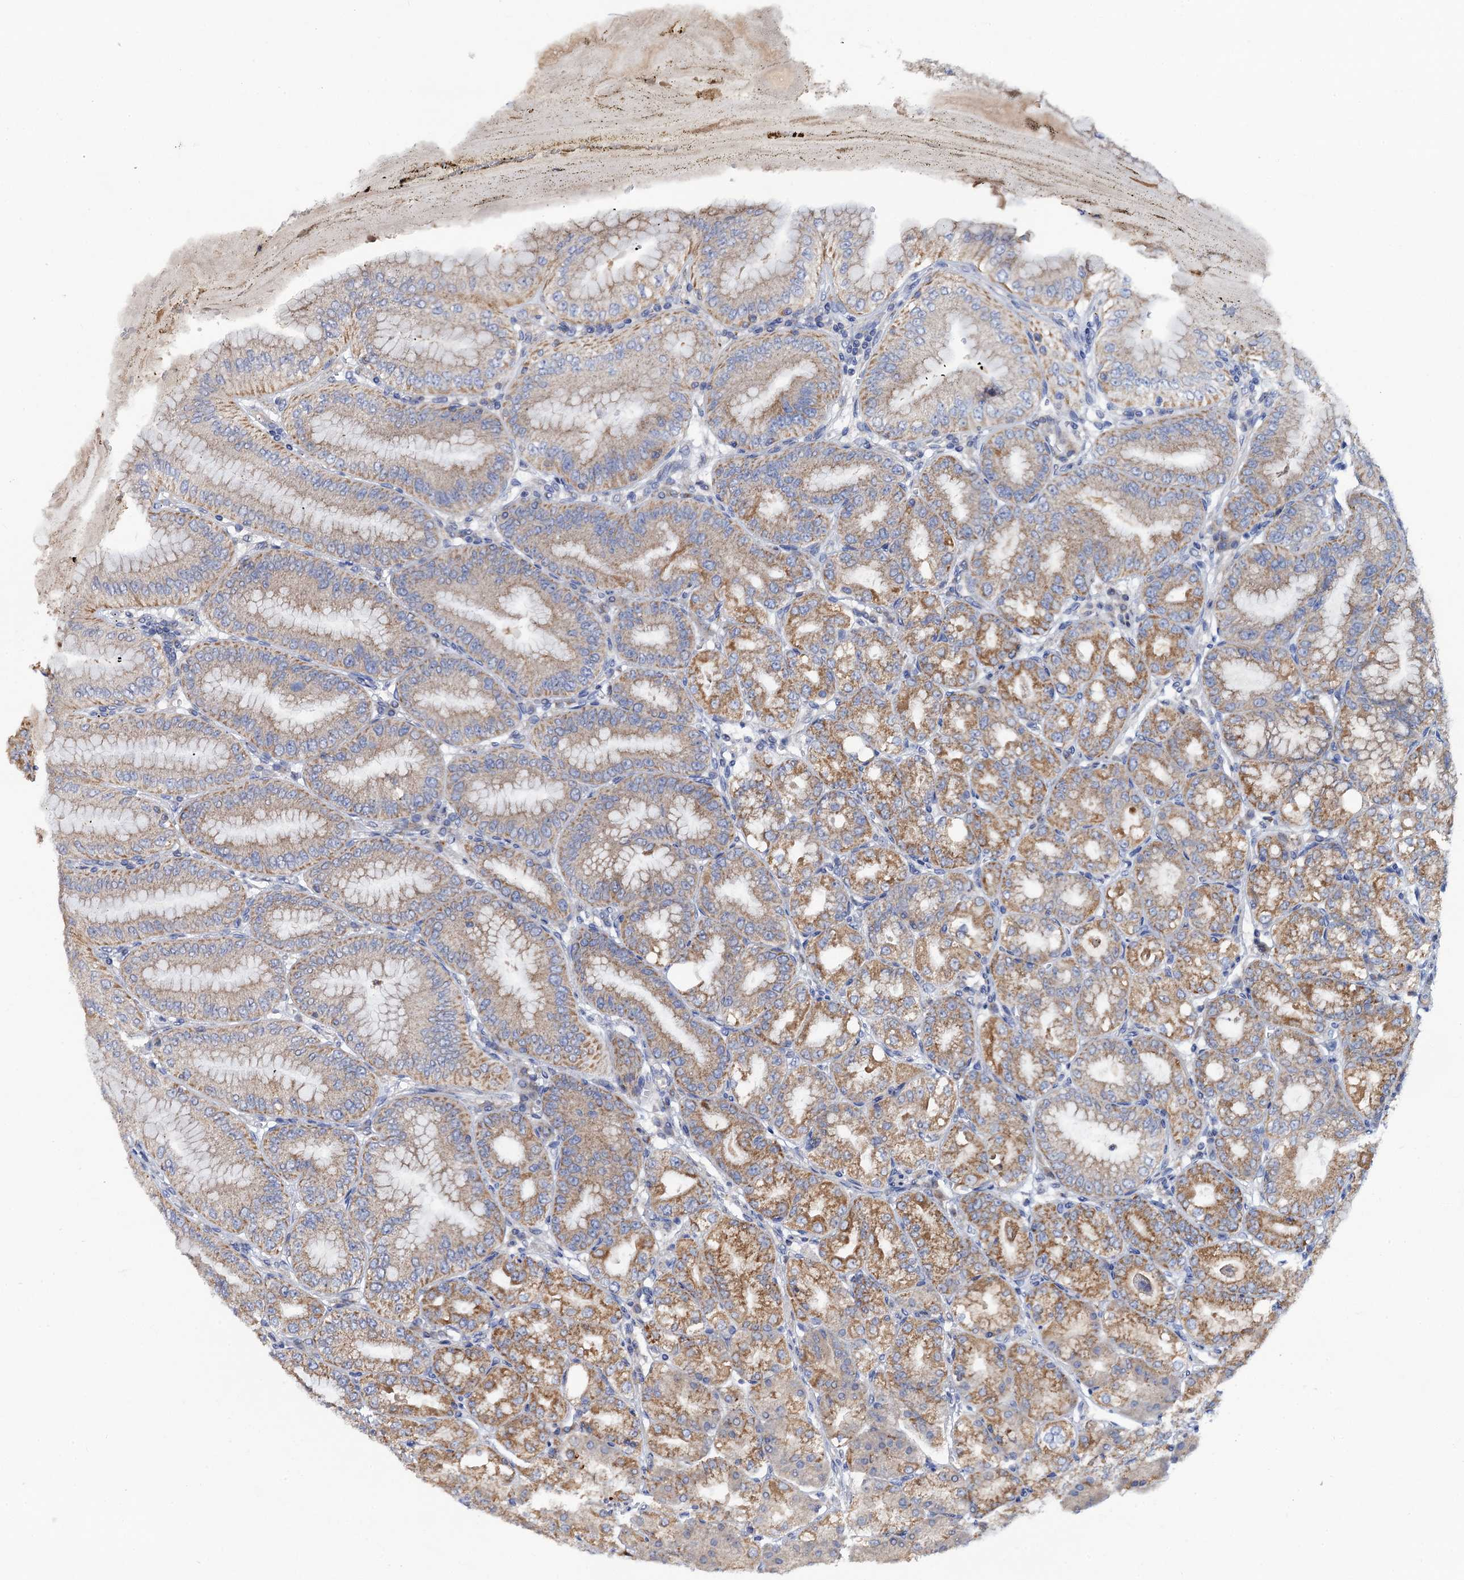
{"staining": {"intensity": "moderate", "quantity": ">75%", "location": "cytoplasmic/membranous"}, "tissue": "stomach", "cell_type": "Glandular cells", "image_type": "normal", "snomed": [{"axis": "morphology", "description": "Normal tissue, NOS"}, {"axis": "topography", "description": "Stomach, lower"}], "caption": "Stomach stained with immunohistochemistry (IHC) exhibits moderate cytoplasmic/membranous expression in approximately >75% of glandular cells.", "gene": "MRPL48", "patient": {"sex": "male", "age": 71}}